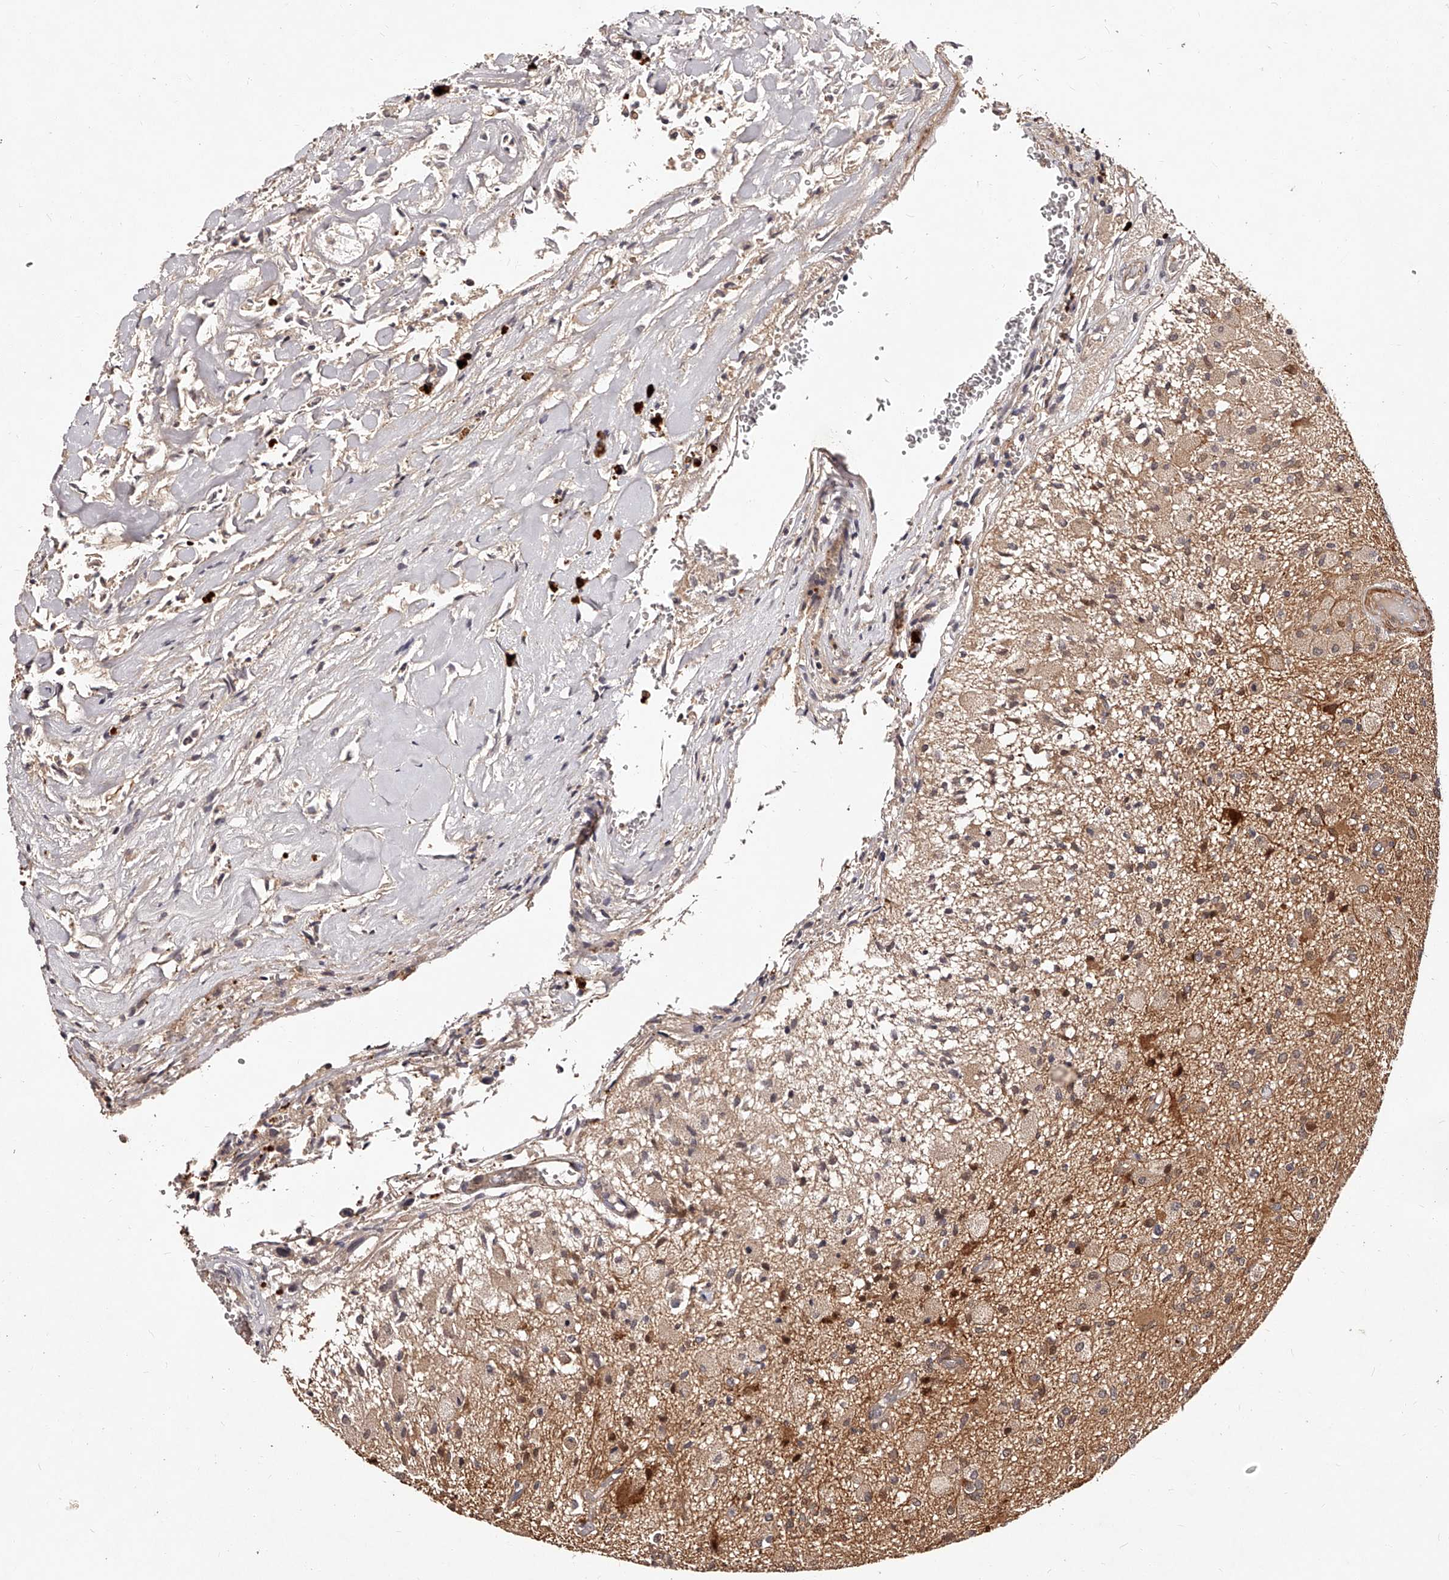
{"staining": {"intensity": "weak", "quantity": "25%-75%", "location": "cytoplasmic/membranous"}, "tissue": "glioma", "cell_type": "Tumor cells", "image_type": "cancer", "snomed": [{"axis": "morphology", "description": "Normal tissue, NOS"}, {"axis": "morphology", "description": "Glioma, malignant, High grade"}, {"axis": "topography", "description": "Cerebral cortex"}], "caption": "Weak cytoplasmic/membranous staining is appreciated in about 25%-75% of tumor cells in malignant glioma (high-grade).", "gene": "CUL7", "patient": {"sex": "male", "age": 77}}